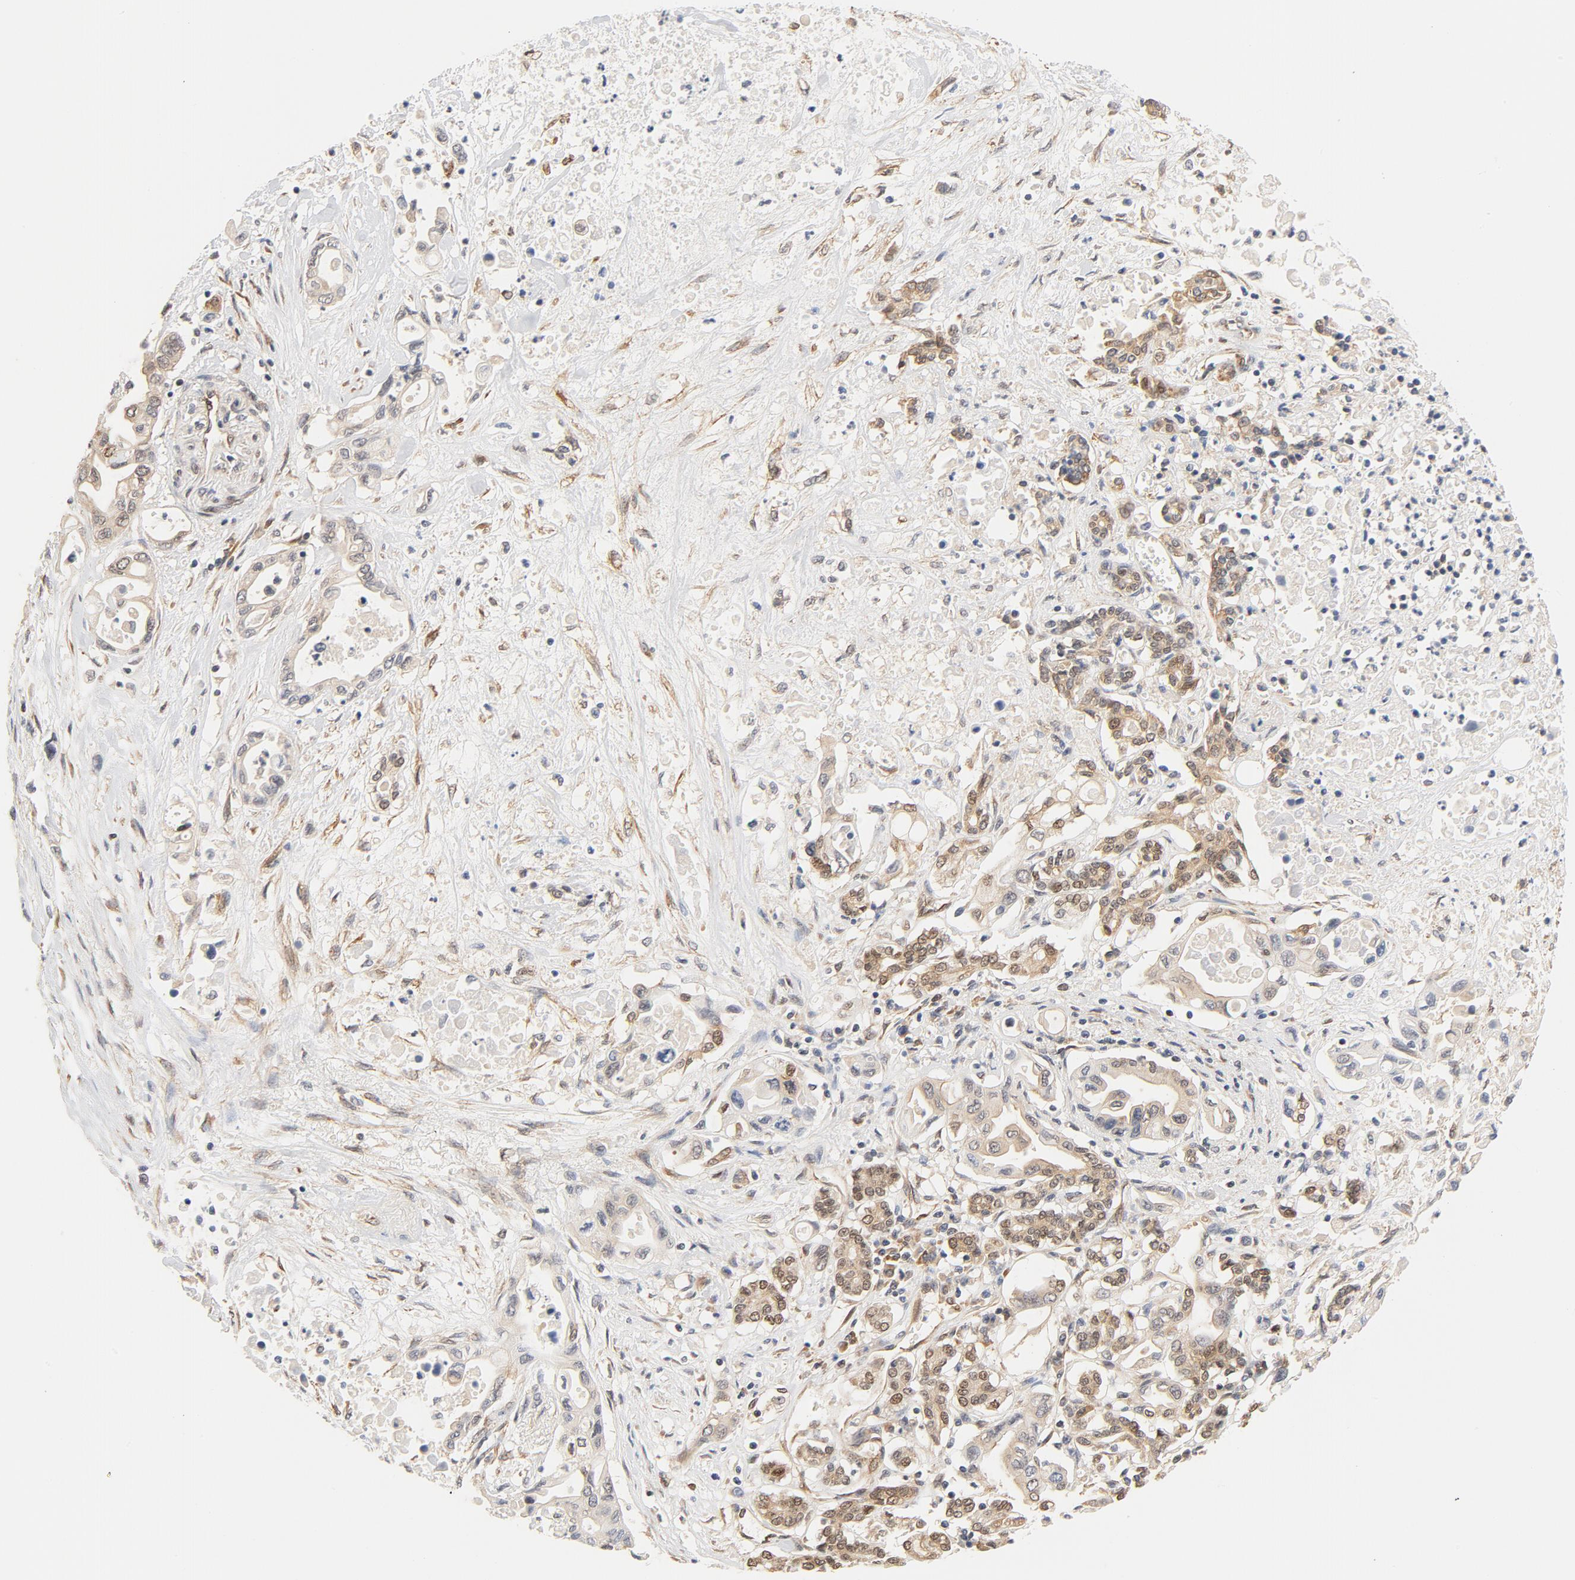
{"staining": {"intensity": "moderate", "quantity": ">75%", "location": "cytoplasmic/membranous,nuclear"}, "tissue": "pancreatic cancer", "cell_type": "Tumor cells", "image_type": "cancer", "snomed": [{"axis": "morphology", "description": "Adenocarcinoma, NOS"}, {"axis": "topography", "description": "Pancreas"}], "caption": "The micrograph displays staining of pancreatic adenocarcinoma, revealing moderate cytoplasmic/membranous and nuclear protein positivity (brown color) within tumor cells.", "gene": "EIF4E", "patient": {"sex": "female", "age": 57}}